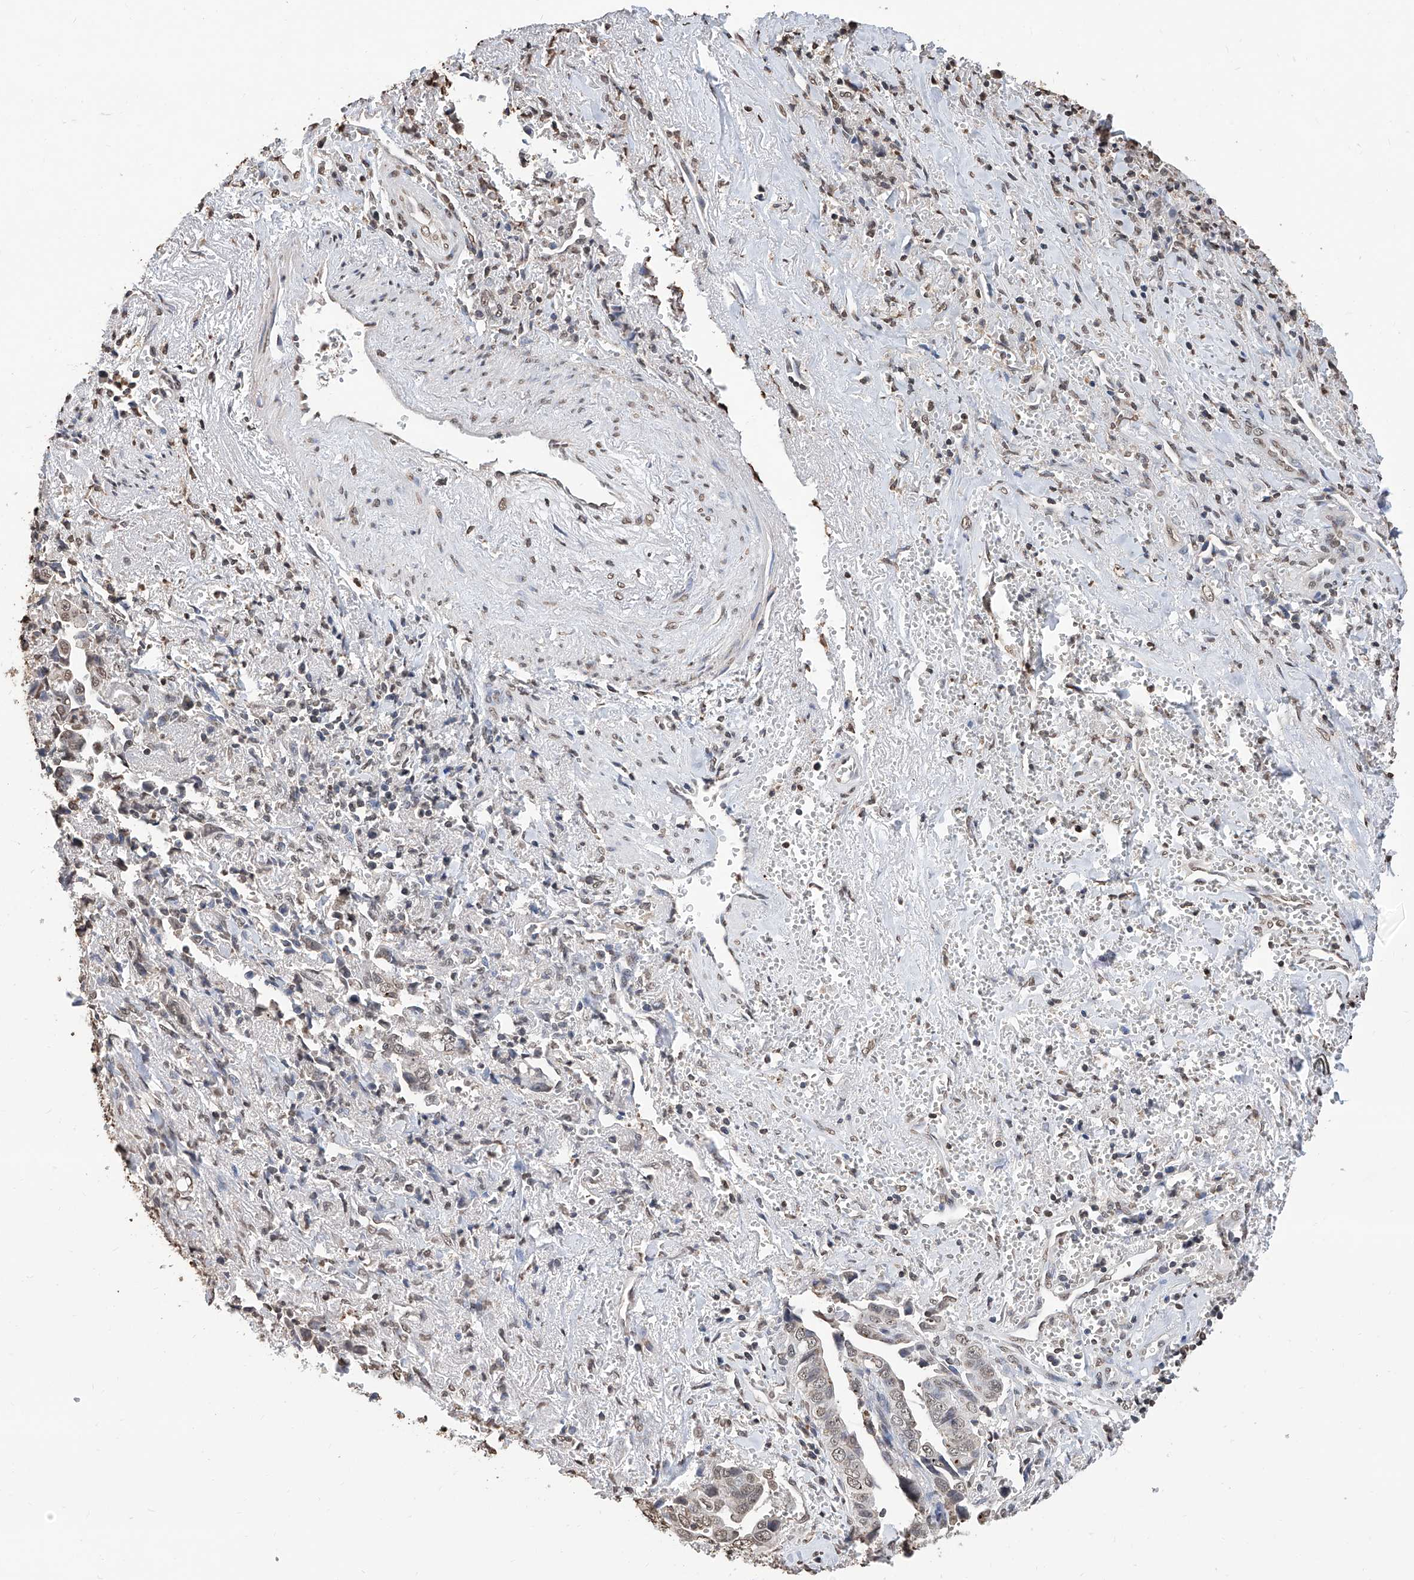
{"staining": {"intensity": "weak", "quantity": ">75%", "location": "nuclear"}, "tissue": "liver cancer", "cell_type": "Tumor cells", "image_type": "cancer", "snomed": [{"axis": "morphology", "description": "Cholangiocarcinoma"}, {"axis": "topography", "description": "Liver"}], "caption": "There is low levels of weak nuclear staining in tumor cells of cholangiocarcinoma (liver), as demonstrated by immunohistochemical staining (brown color).", "gene": "RP9", "patient": {"sex": "female", "age": 79}}